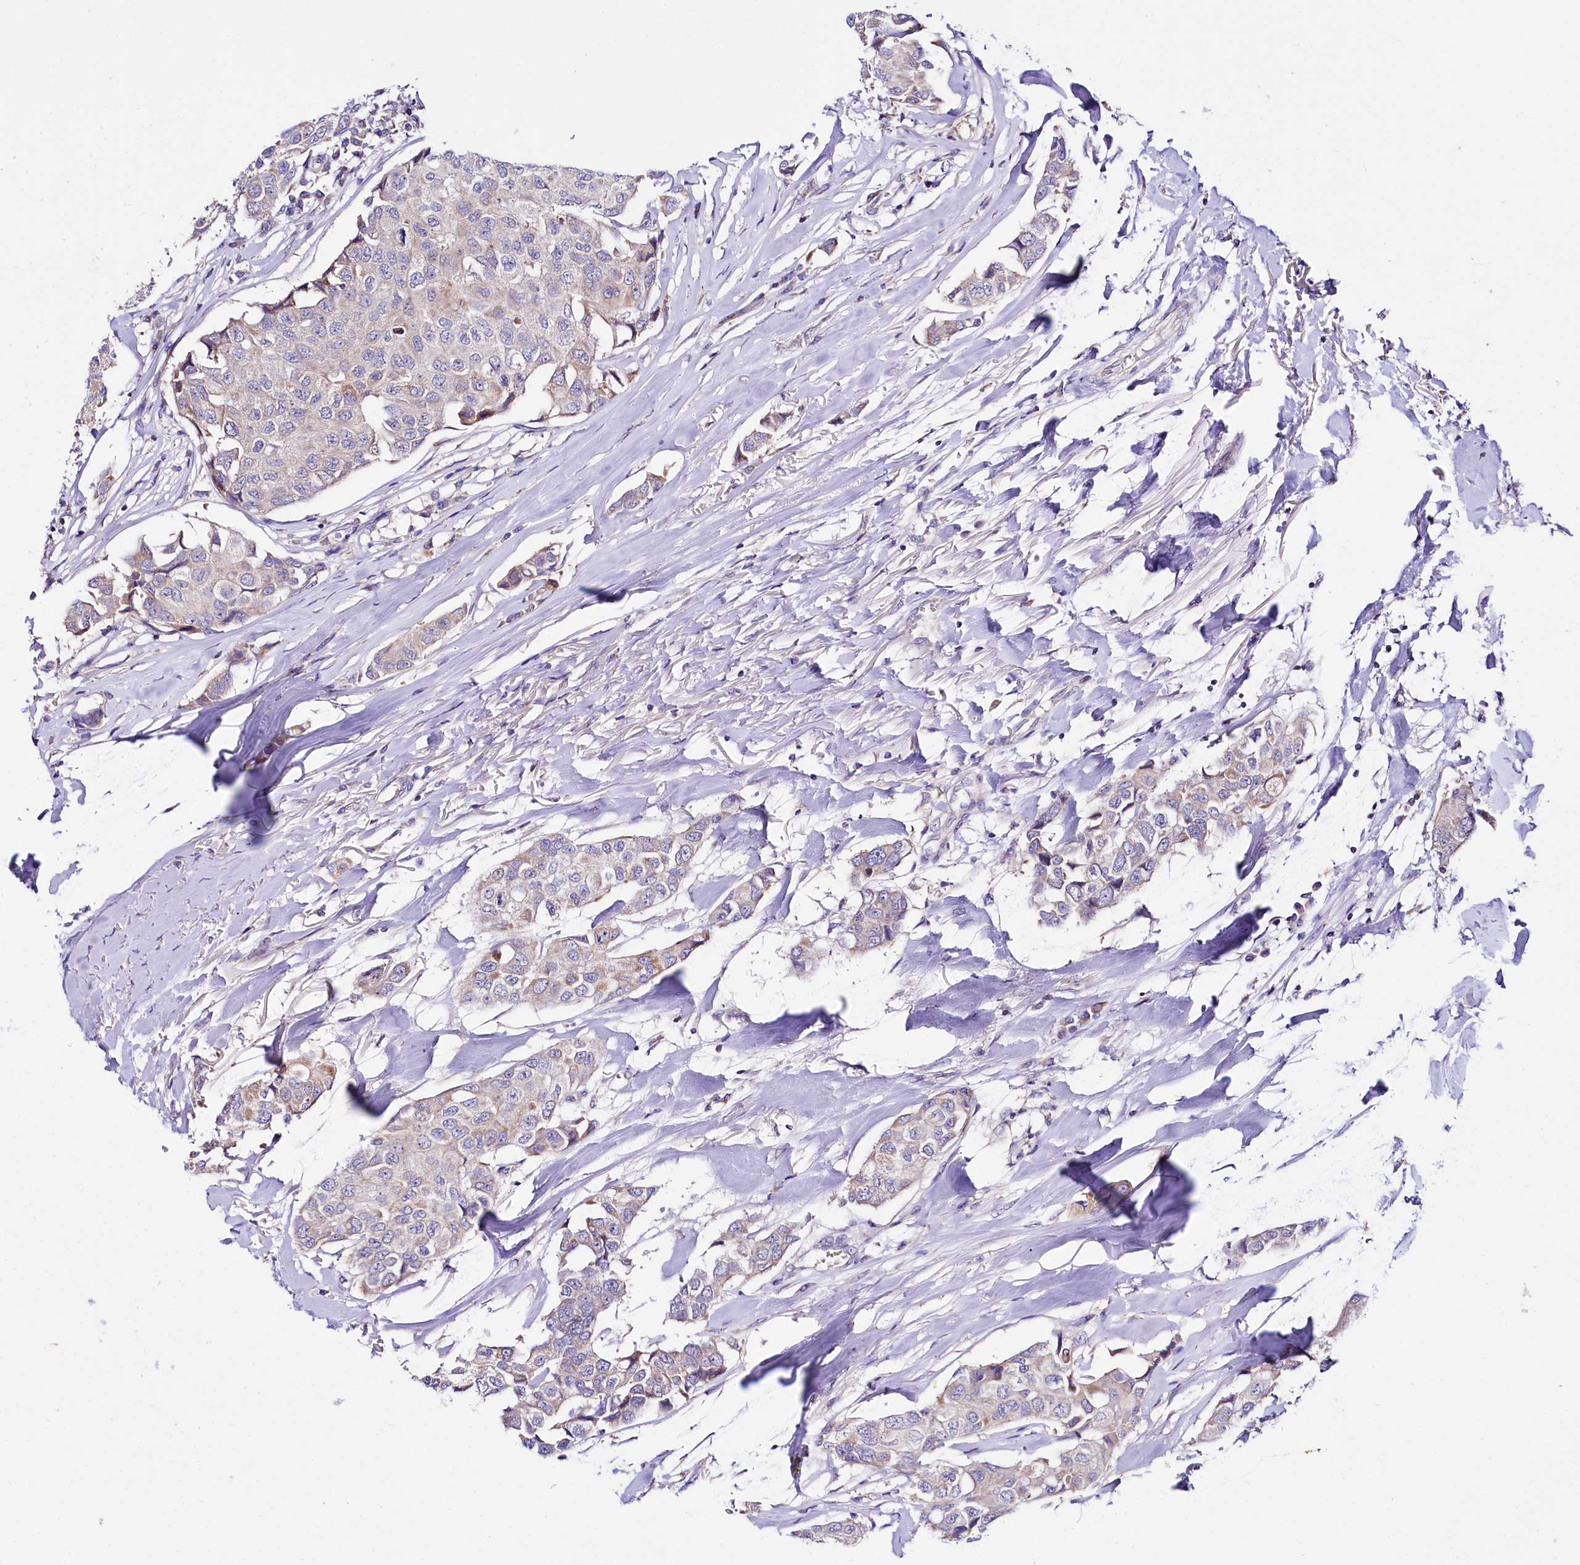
{"staining": {"intensity": "weak", "quantity": "<25%", "location": "cytoplasmic/membranous"}, "tissue": "breast cancer", "cell_type": "Tumor cells", "image_type": "cancer", "snomed": [{"axis": "morphology", "description": "Duct carcinoma"}, {"axis": "topography", "description": "Breast"}], "caption": "An IHC photomicrograph of breast cancer is shown. There is no staining in tumor cells of breast cancer.", "gene": "CEP295", "patient": {"sex": "female", "age": 80}}